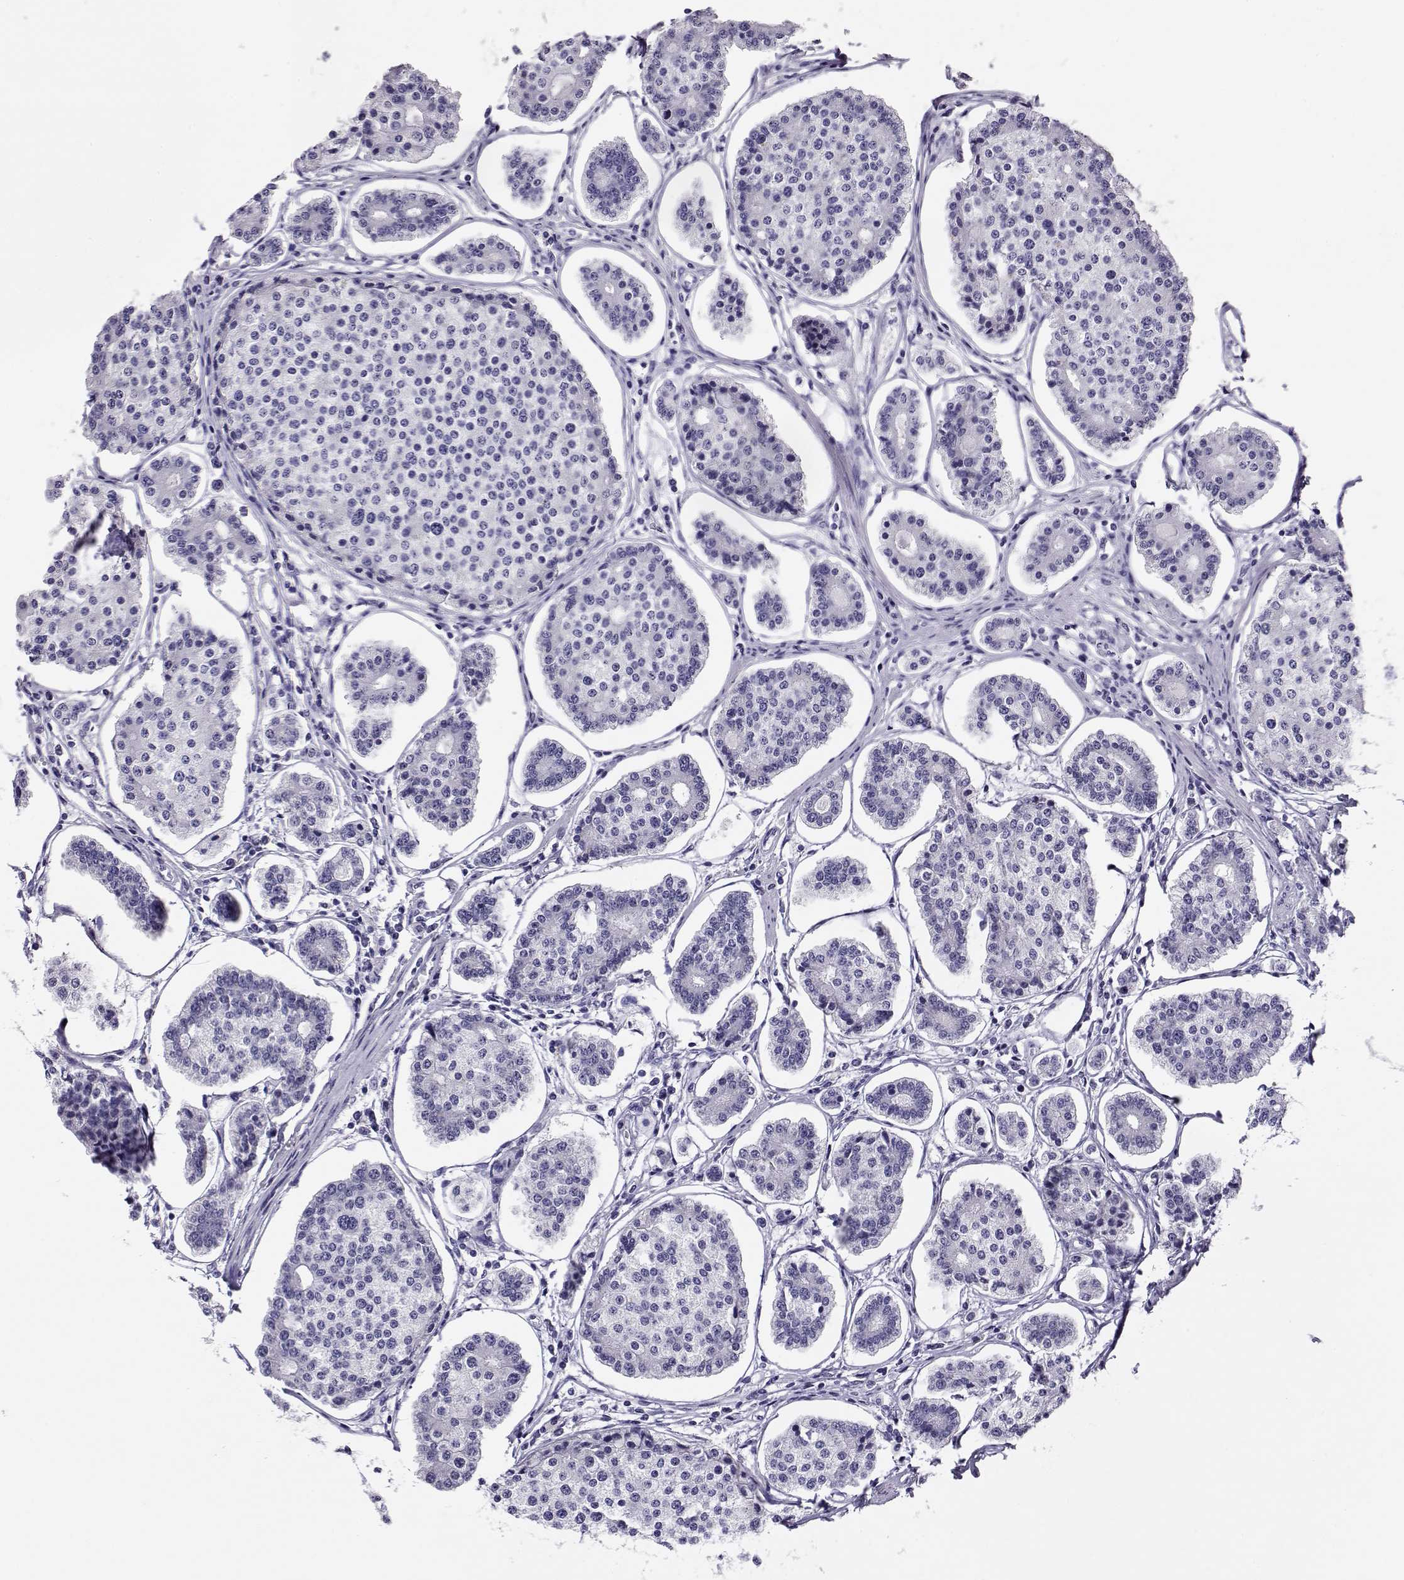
{"staining": {"intensity": "negative", "quantity": "none", "location": "none"}, "tissue": "carcinoid", "cell_type": "Tumor cells", "image_type": "cancer", "snomed": [{"axis": "morphology", "description": "Carcinoid, malignant, NOS"}, {"axis": "topography", "description": "Small intestine"}], "caption": "Human carcinoid stained for a protein using immunohistochemistry demonstrates no staining in tumor cells.", "gene": "CRX", "patient": {"sex": "female", "age": 65}}